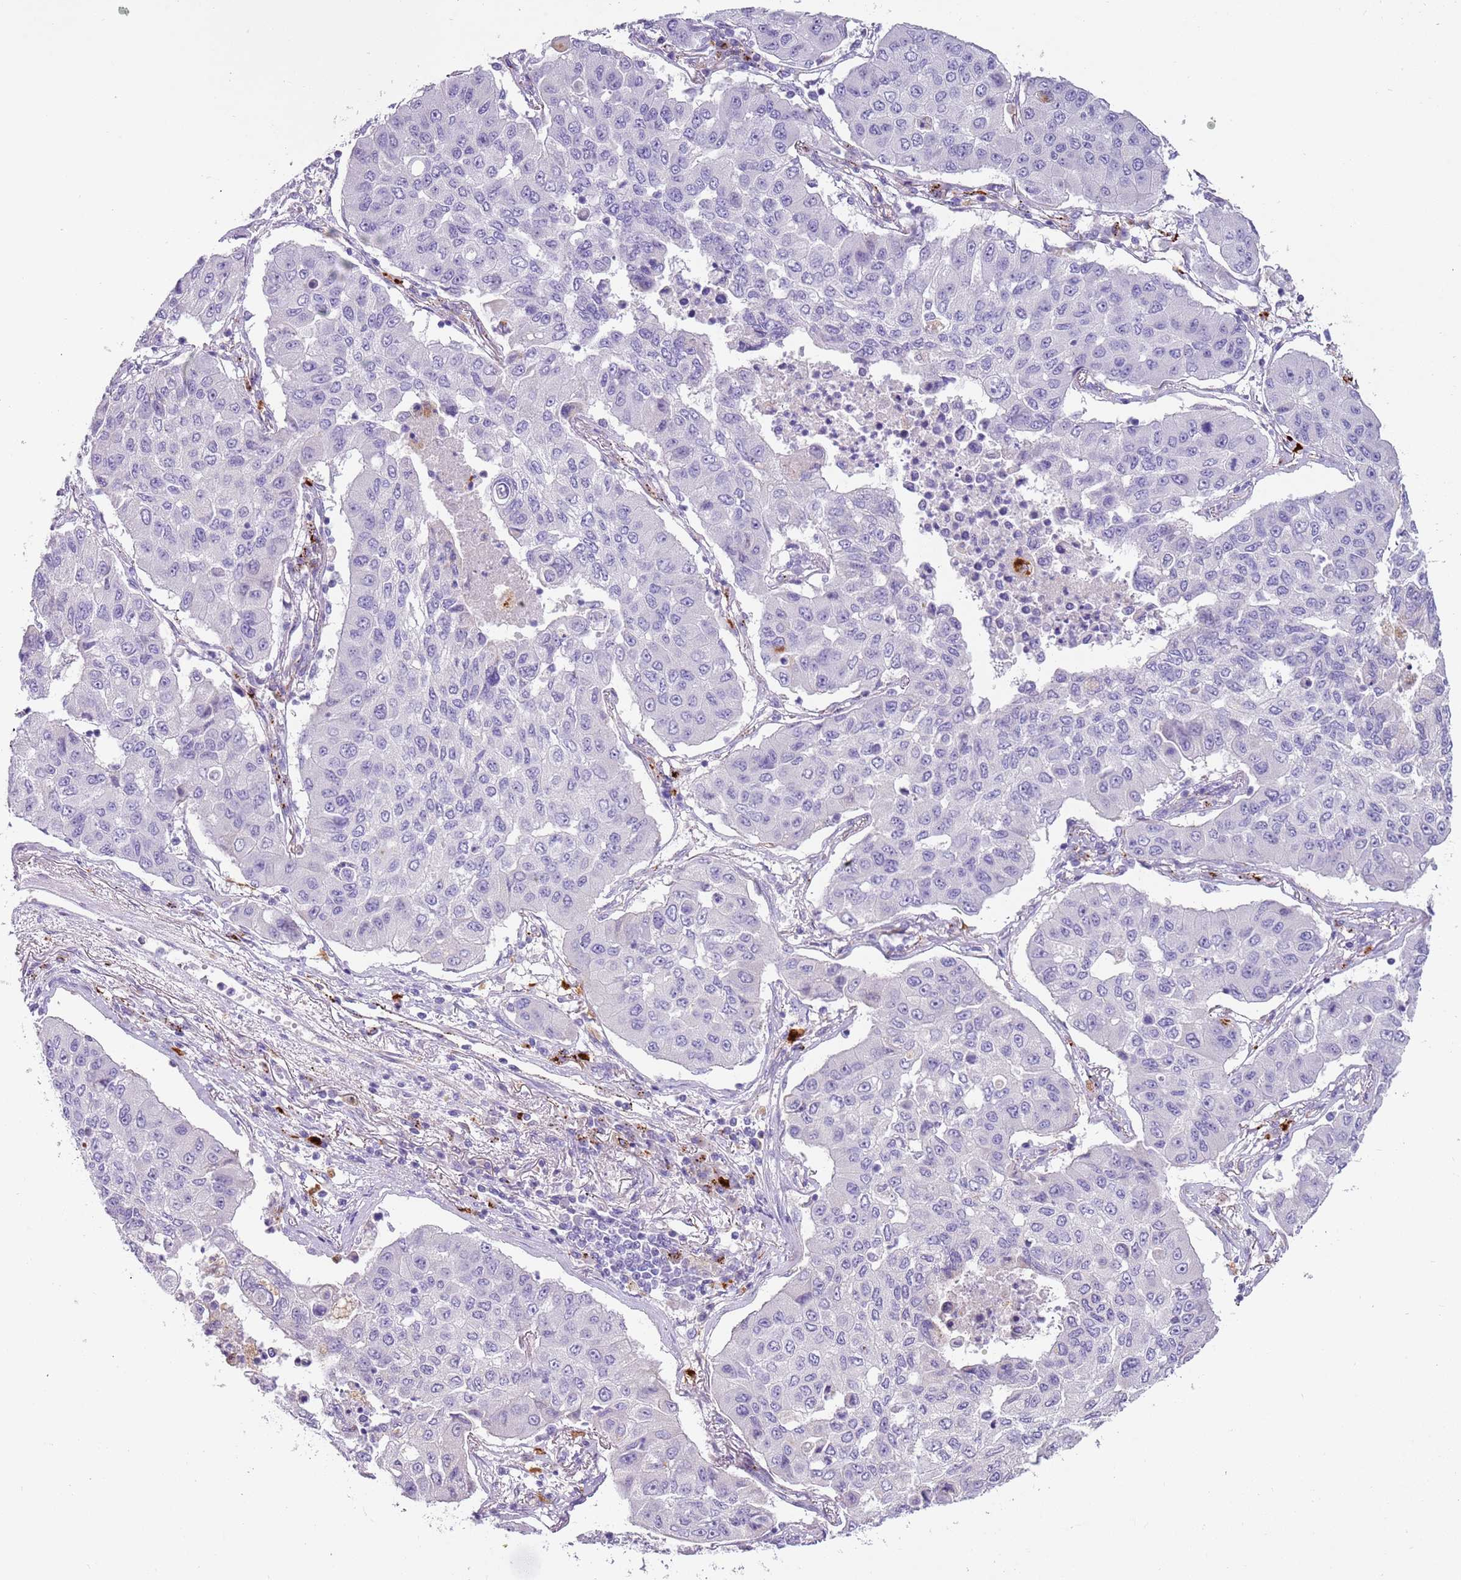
{"staining": {"intensity": "negative", "quantity": "none", "location": "none"}, "tissue": "lung cancer", "cell_type": "Tumor cells", "image_type": "cancer", "snomed": [{"axis": "morphology", "description": "Squamous cell carcinoma, NOS"}, {"axis": "topography", "description": "Lung"}], "caption": "DAB (3,3'-diaminobenzidine) immunohistochemical staining of human lung cancer reveals no significant expression in tumor cells.", "gene": "LRRN3", "patient": {"sex": "male", "age": 74}}